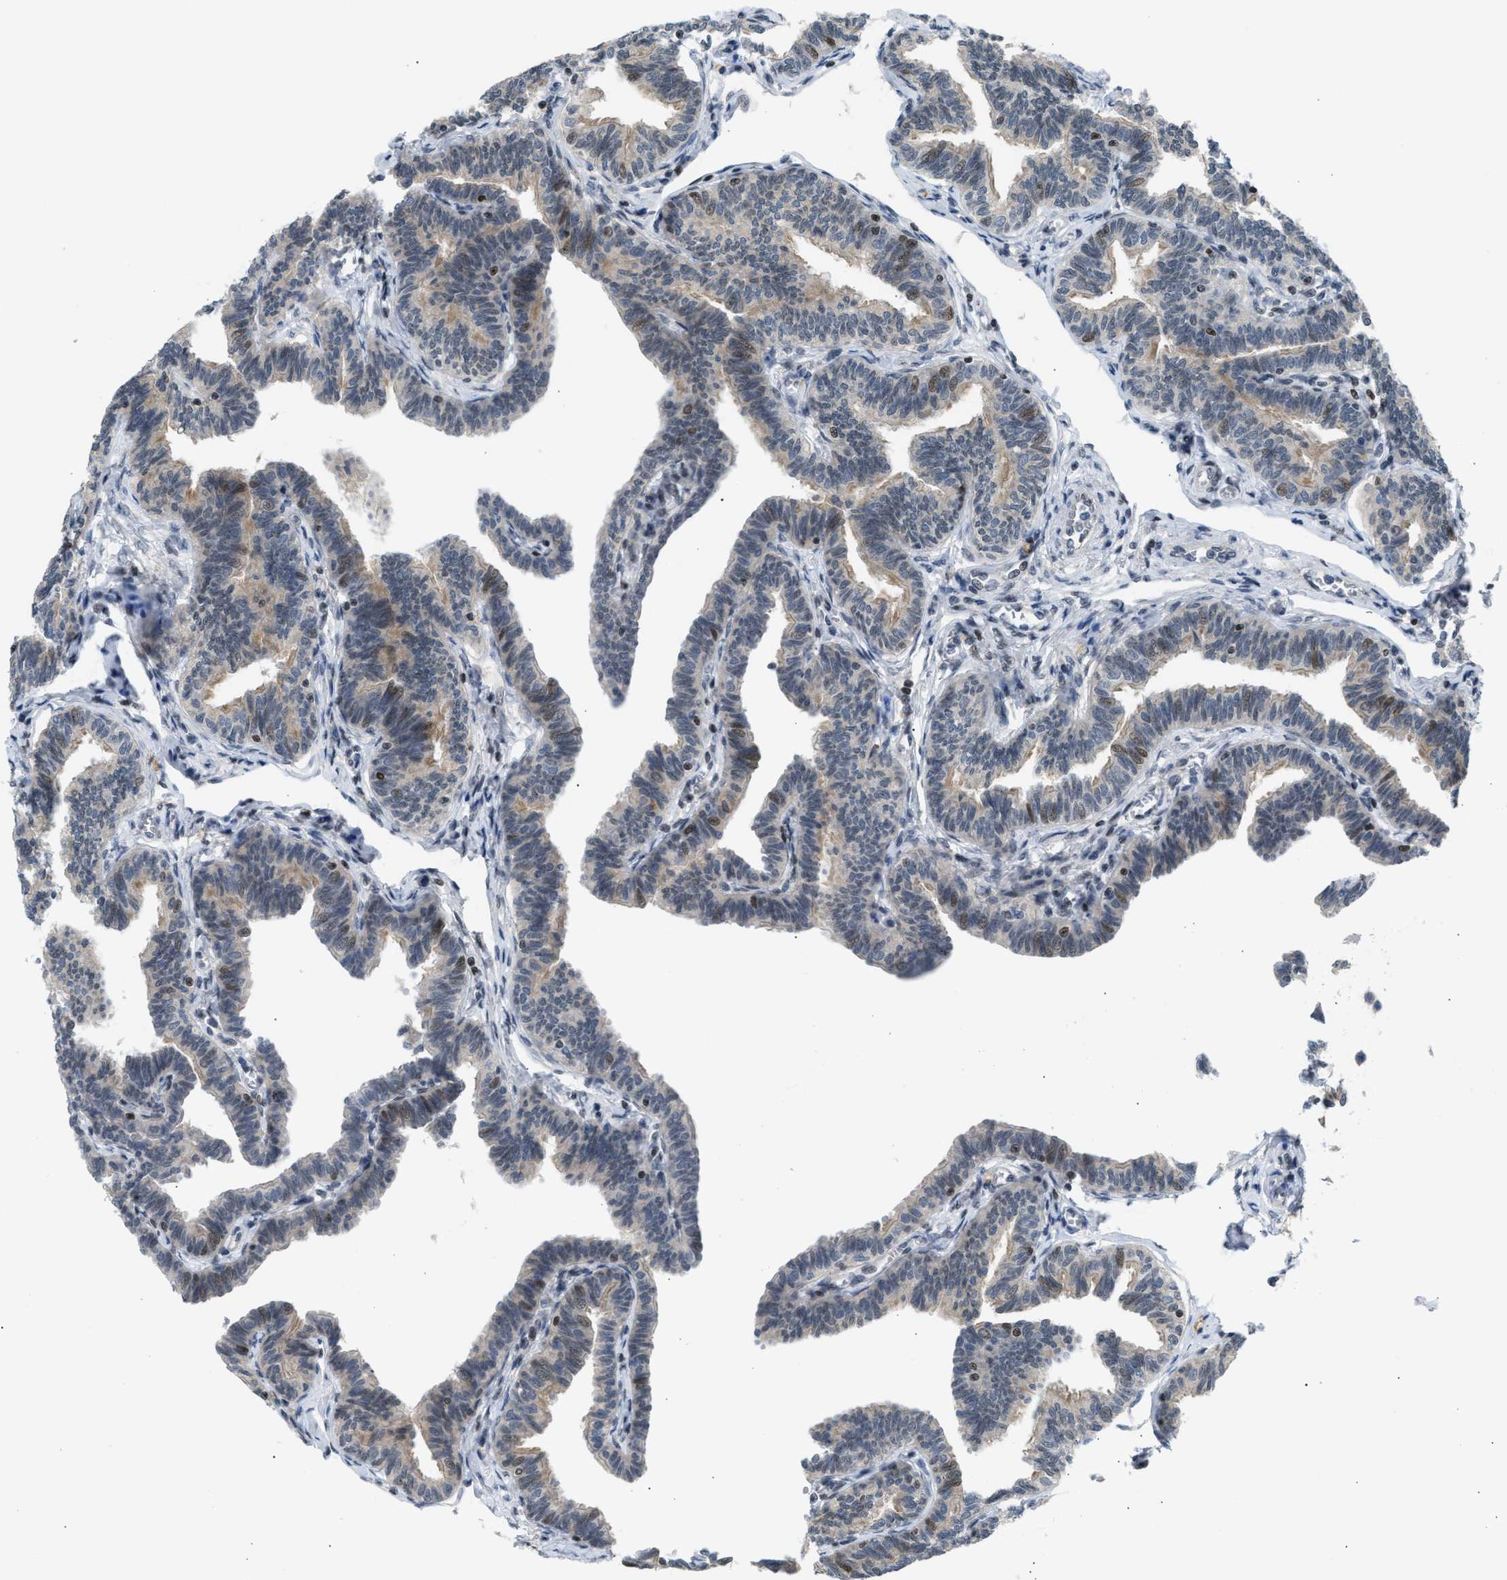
{"staining": {"intensity": "moderate", "quantity": "<25%", "location": "cytoplasmic/membranous,nuclear"}, "tissue": "fallopian tube", "cell_type": "Glandular cells", "image_type": "normal", "snomed": [{"axis": "morphology", "description": "Normal tissue, NOS"}, {"axis": "topography", "description": "Fallopian tube"}, {"axis": "topography", "description": "Ovary"}], "caption": "Moderate cytoplasmic/membranous,nuclear staining is present in approximately <25% of glandular cells in benign fallopian tube. (Stains: DAB (3,3'-diaminobenzidine) in brown, nuclei in blue, Microscopy: brightfield microscopy at high magnification).", "gene": "NPS", "patient": {"sex": "female", "age": 23}}